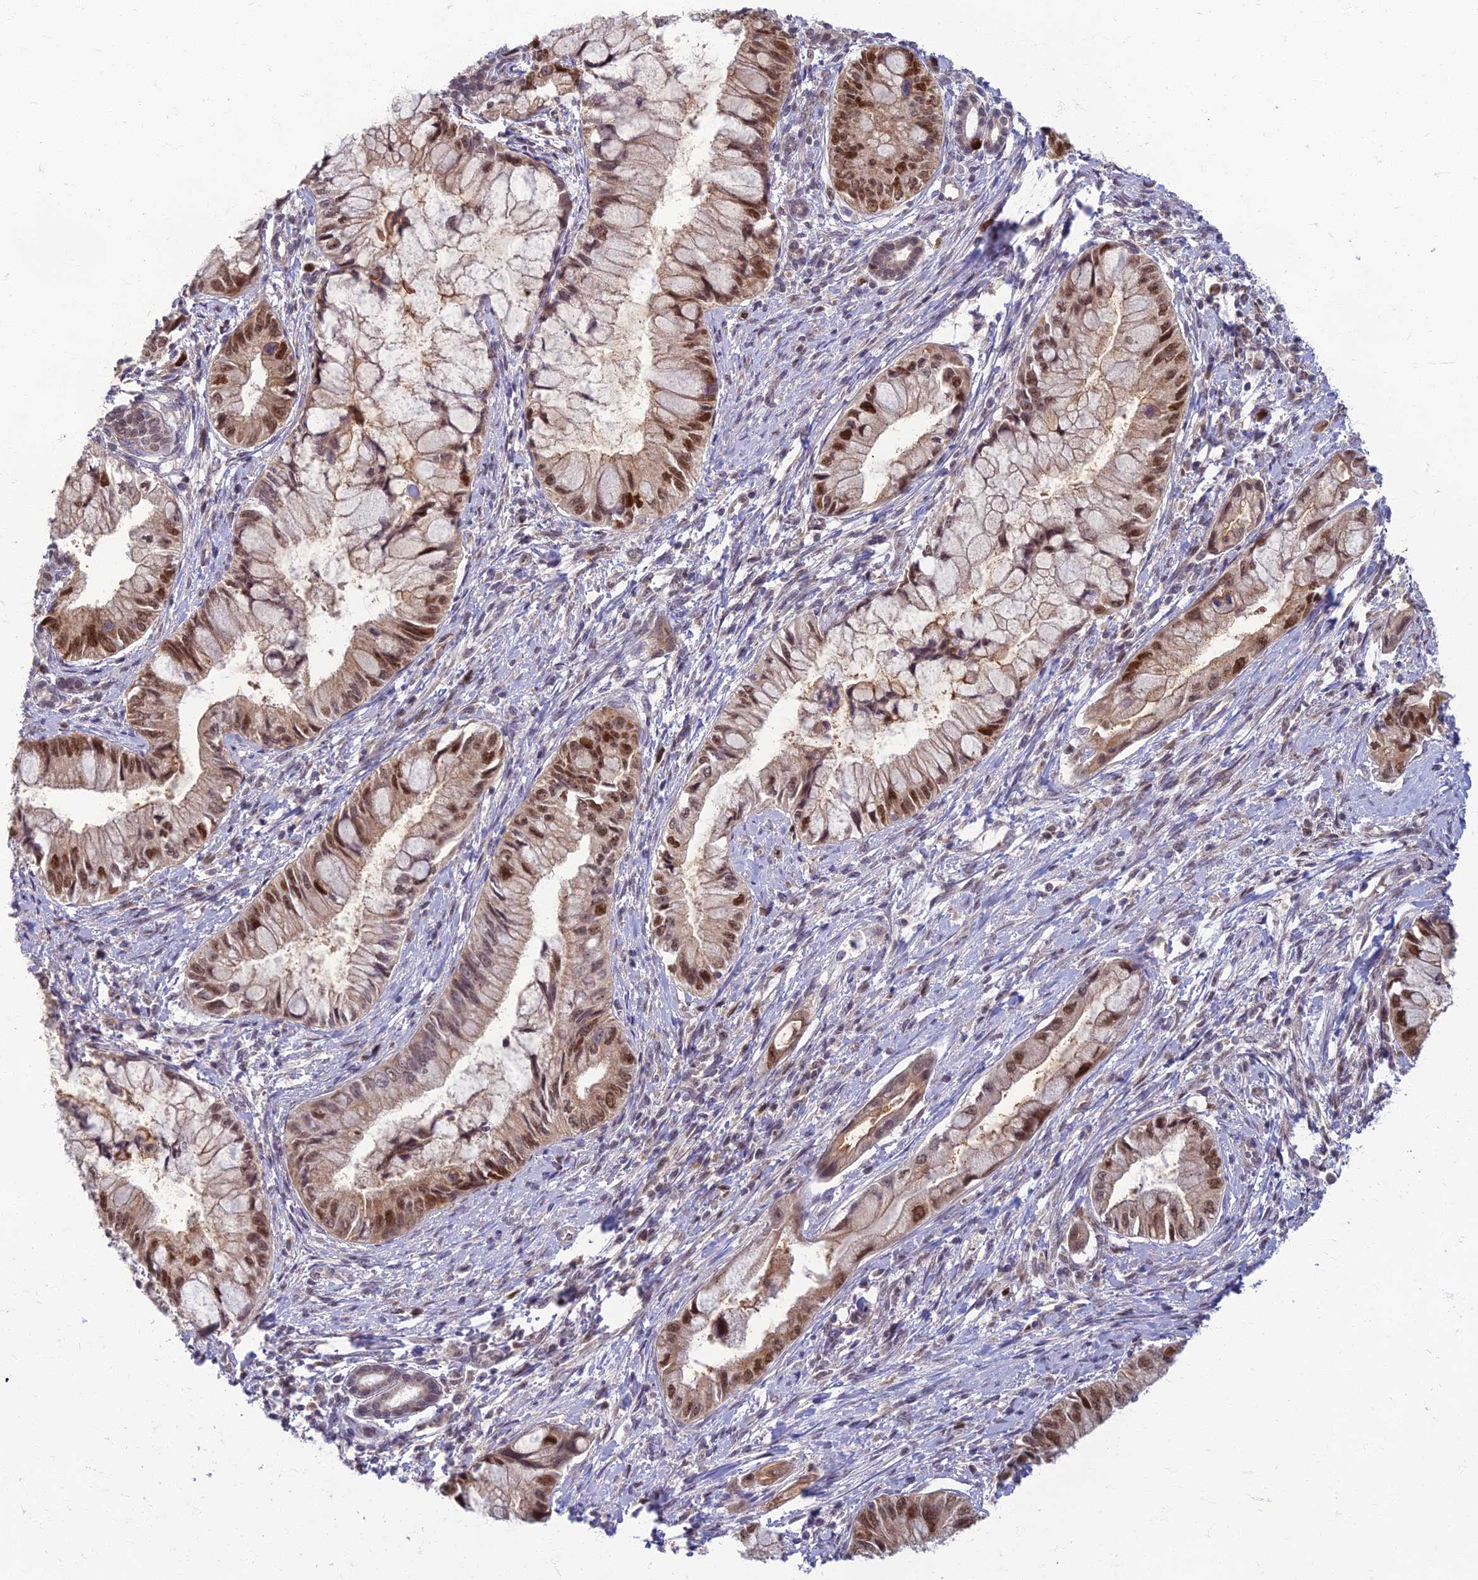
{"staining": {"intensity": "moderate", "quantity": ">75%", "location": "nuclear"}, "tissue": "pancreatic cancer", "cell_type": "Tumor cells", "image_type": "cancer", "snomed": [{"axis": "morphology", "description": "Adenocarcinoma, NOS"}, {"axis": "topography", "description": "Pancreas"}], "caption": "There is medium levels of moderate nuclear positivity in tumor cells of adenocarcinoma (pancreatic), as demonstrated by immunohistochemical staining (brown color).", "gene": "EARS2", "patient": {"sex": "male", "age": 48}}